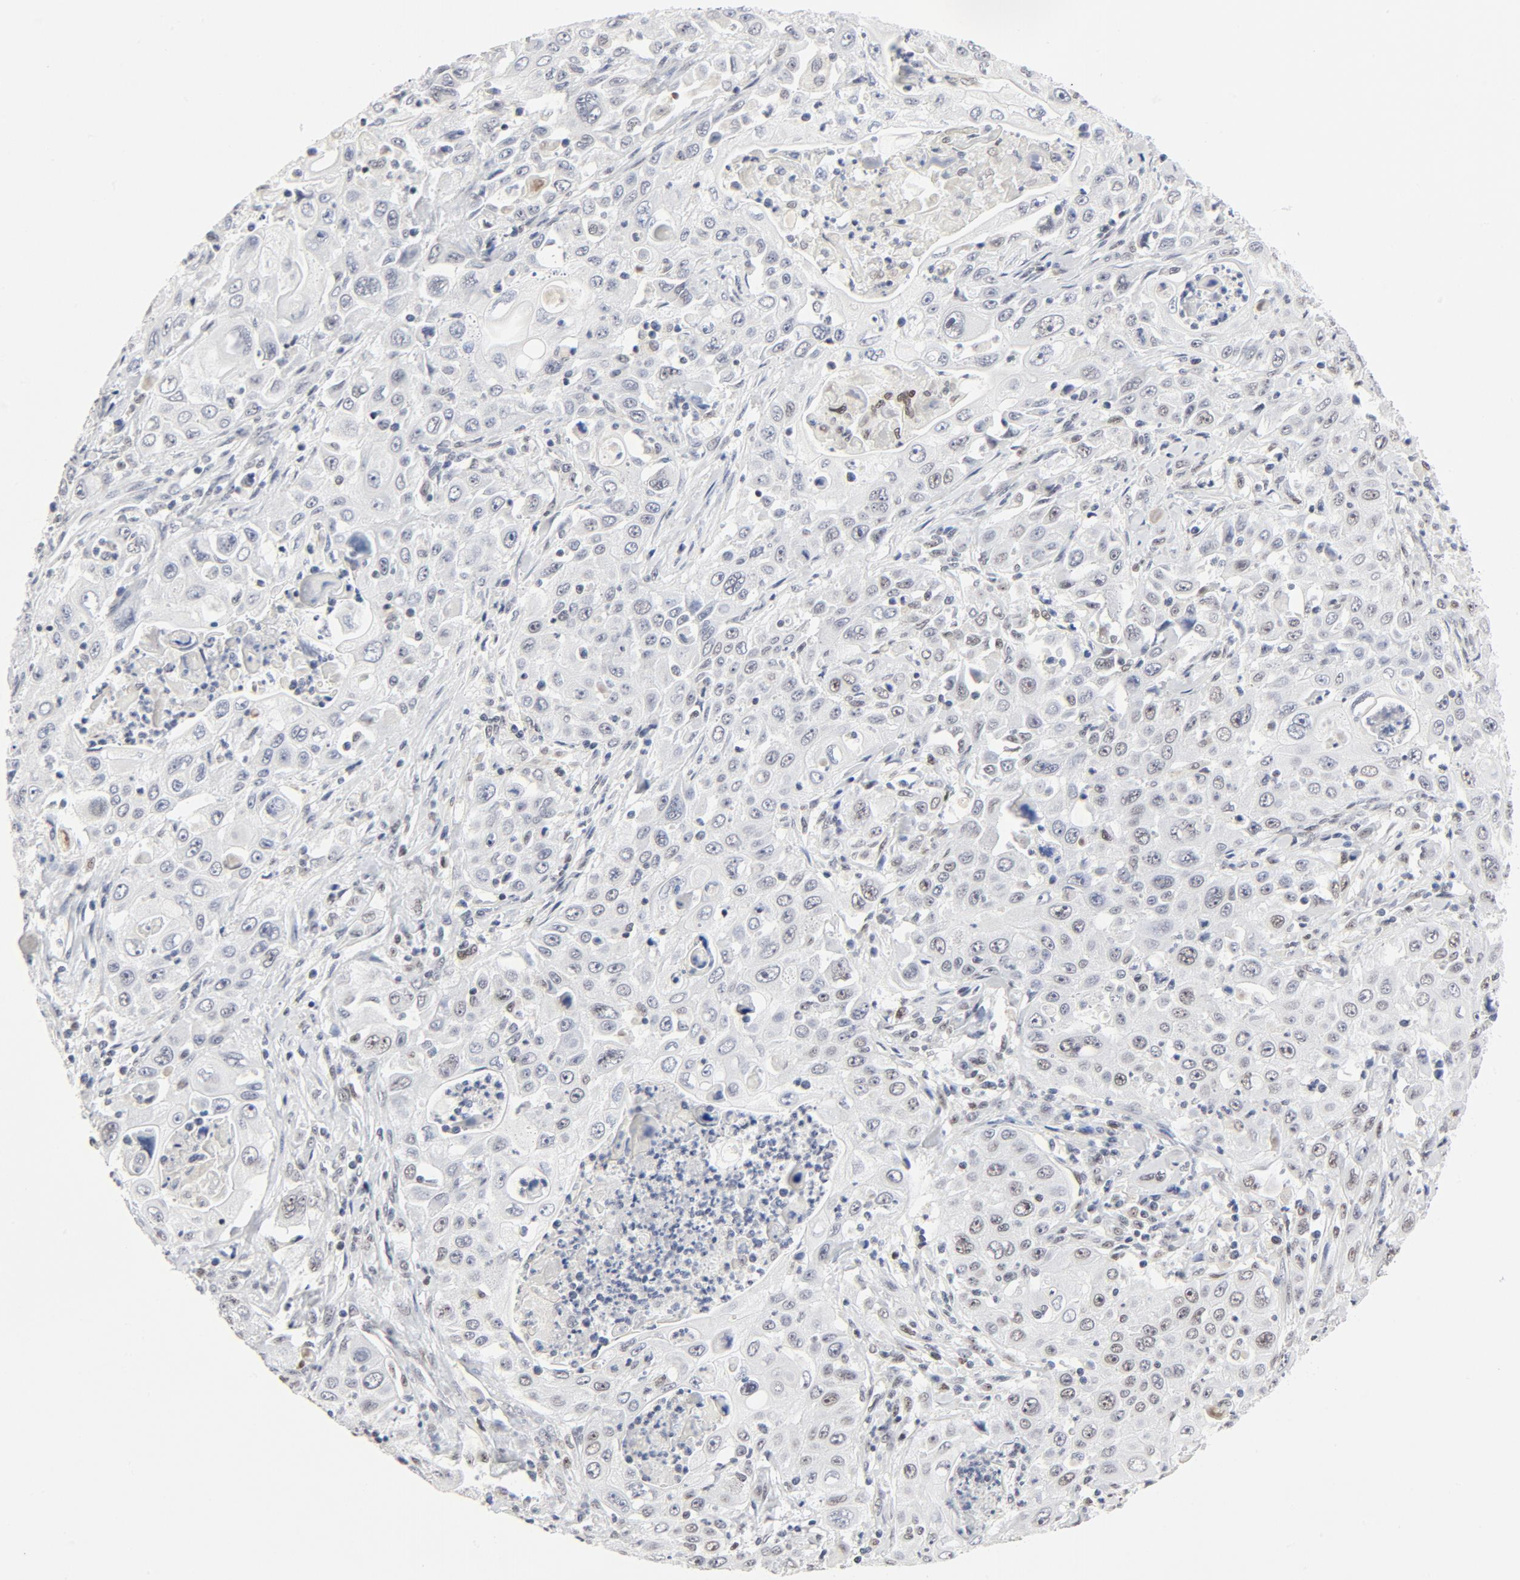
{"staining": {"intensity": "moderate", "quantity": ">75%", "location": "nuclear"}, "tissue": "pancreatic cancer", "cell_type": "Tumor cells", "image_type": "cancer", "snomed": [{"axis": "morphology", "description": "Adenocarcinoma, NOS"}, {"axis": "topography", "description": "Pancreas"}], "caption": "Tumor cells show moderate nuclear staining in about >75% of cells in pancreatic cancer (adenocarcinoma).", "gene": "GTF2H1", "patient": {"sex": "male", "age": 70}}